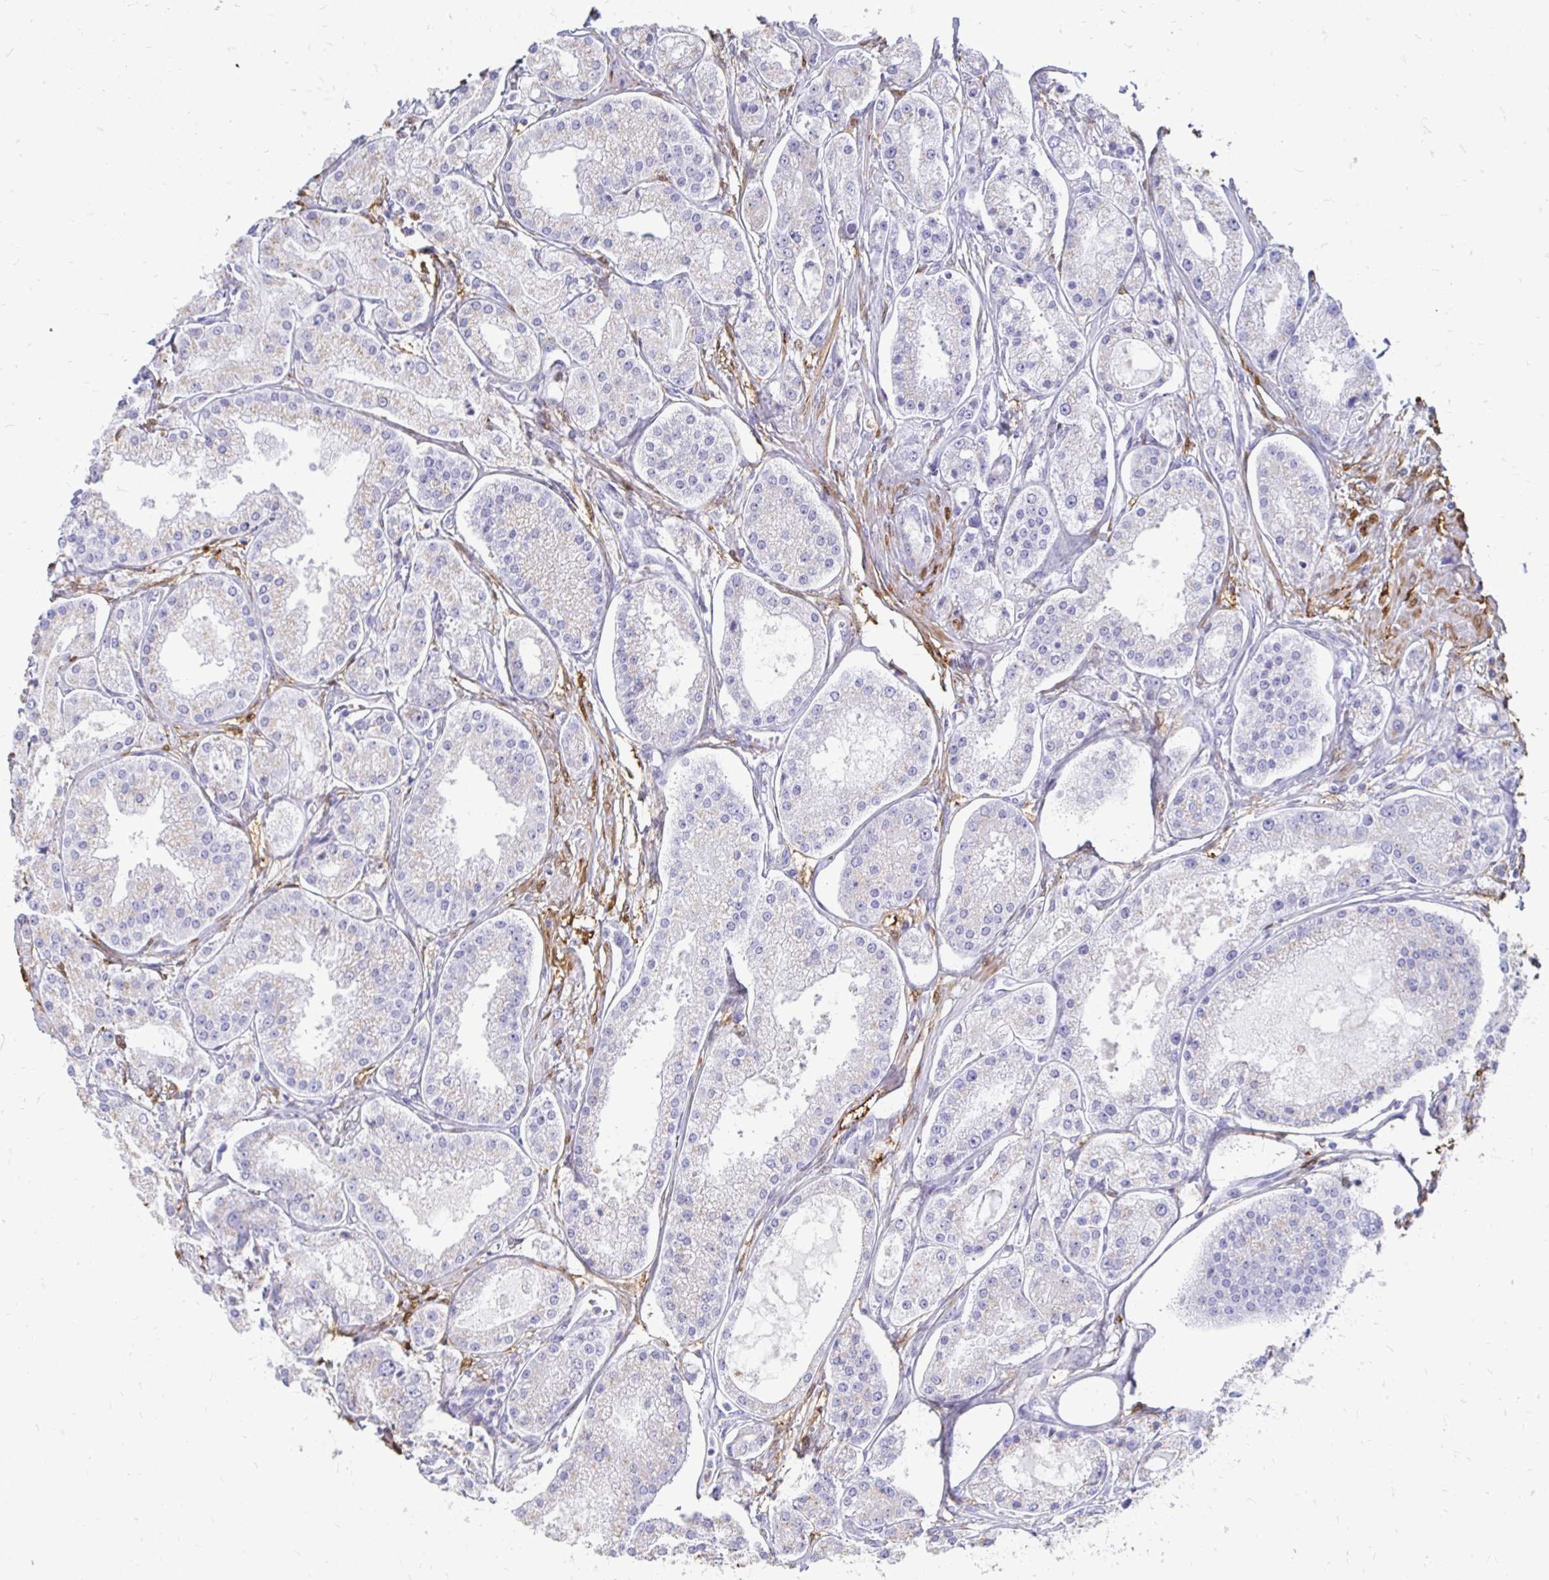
{"staining": {"intensity": "weak", "quantity": "25%-75%", "location": "cytoplasmic/membranous"}, "tissue": "prostate cancer", "cell_type": "Tumor cells", "image_type": "cancer", "snomed": [{"axis": "morphology", "description": "Adenocarcinoma, High grade"}, {"axis": "topography", "description": "Prostate"}], "caption": "Immunohistochemistry micrograph of human prostate adenocarcinoma (high-grade) stained for a protein (brown), which shows low levels of weak cytoplasmic/membranous expression in about 25%-75% of tumor cells.", "gene": "PAGE4", "patient": {"sex": "male", "age": 66}}